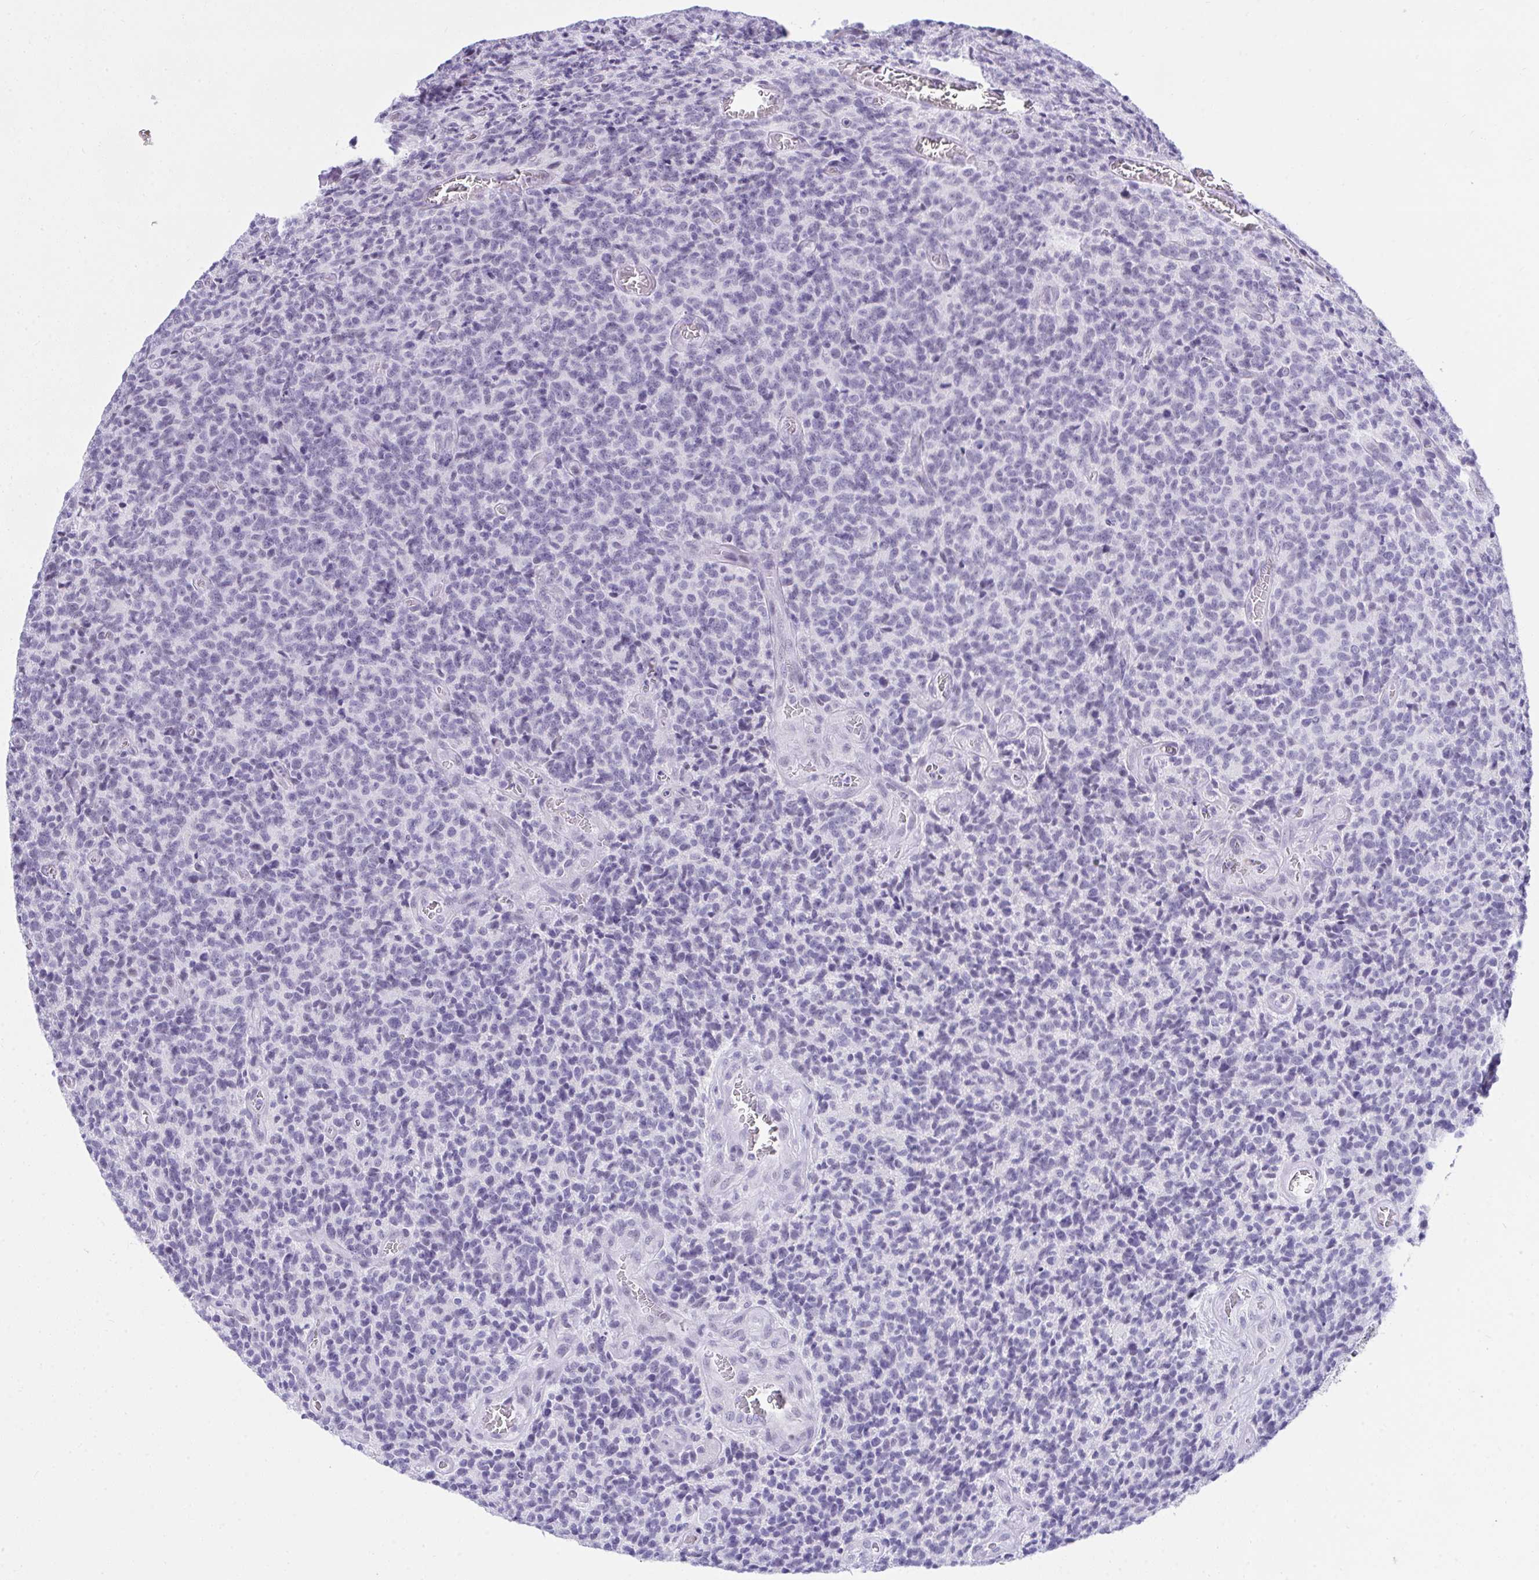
{"staining": {"intensity": "negative", "quantity": "none", "location": "none"}, "tissue": "glioma", "cell_type": "Tumor cells", "image_type": "cancer", "snomed": [{"axis": "morphology", "description": "Glioma, malignant, High grade"}, {"axis": "topography", "description": "Brain"}], "caption": "The immunohistochemistry (IHC) photomicrograph has no significant expression in tumor cells of malignant high-grade glioma tissue. (Brightfield microscopy of DAB (3,3'-diaminobenzidine) immunohistochemistry at high magnification).", "gene": "OR5F1", "patient": {"sex": "male", "age": 76}}